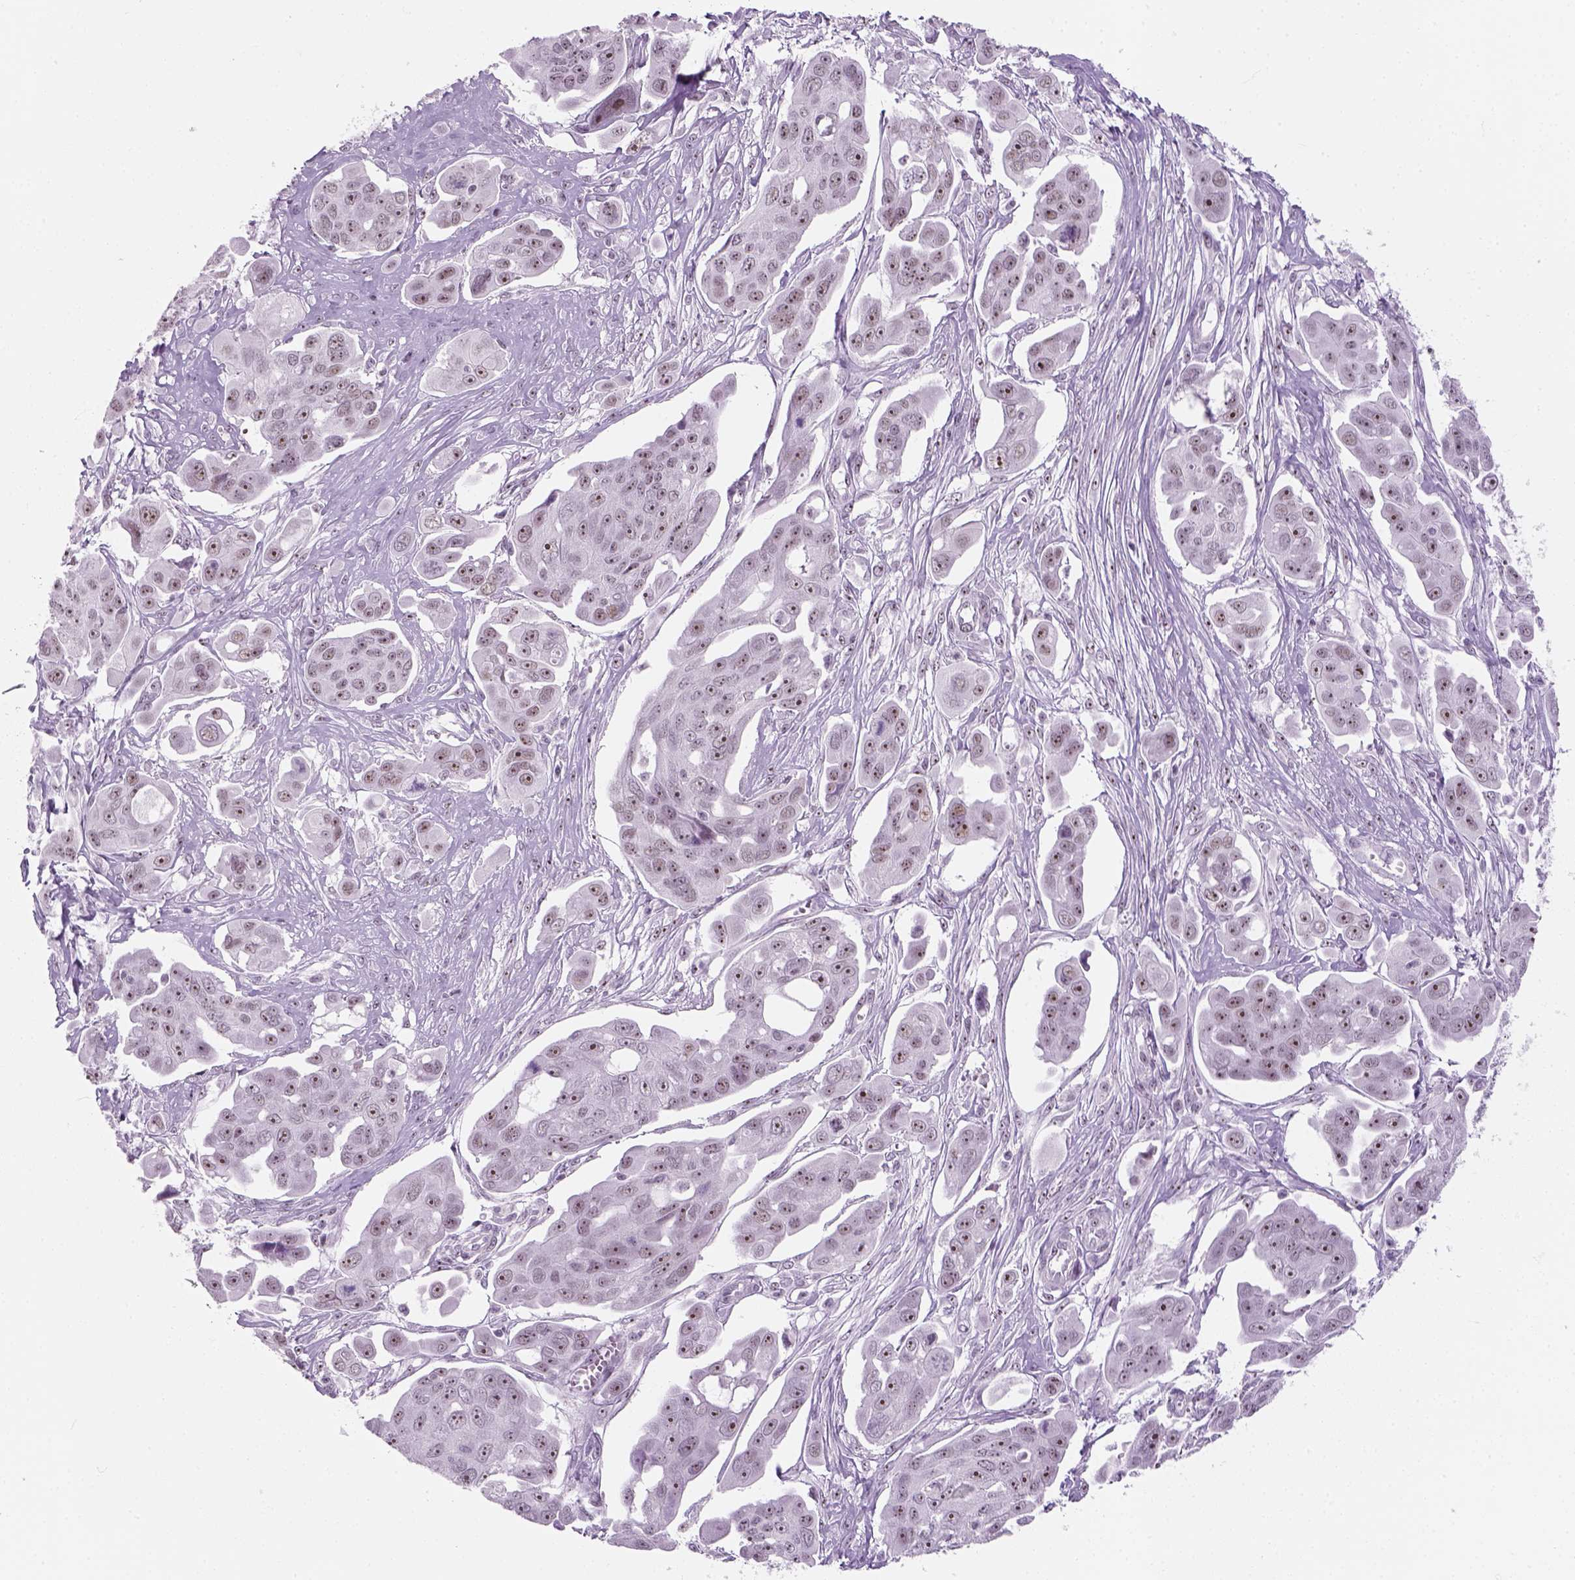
{"staining": {"intensity": "negative", "quantity": "none", "location": "none"}, "tissue": "ovarian cancer", "cell_type": "Tumor cells", "image_type": "cancer", "snomed": [{"axis": "morphology", "description": "Carcinoma, endometroid"}, {"axis": "topography", "description": "Ovary"}], "caption": "The micrograph demonstrates no significant expression in tumor cells of endometroid carcinoma (ovarian).", "gene": "ZNF865", "patient": {"sex": "female", "age": 70}}